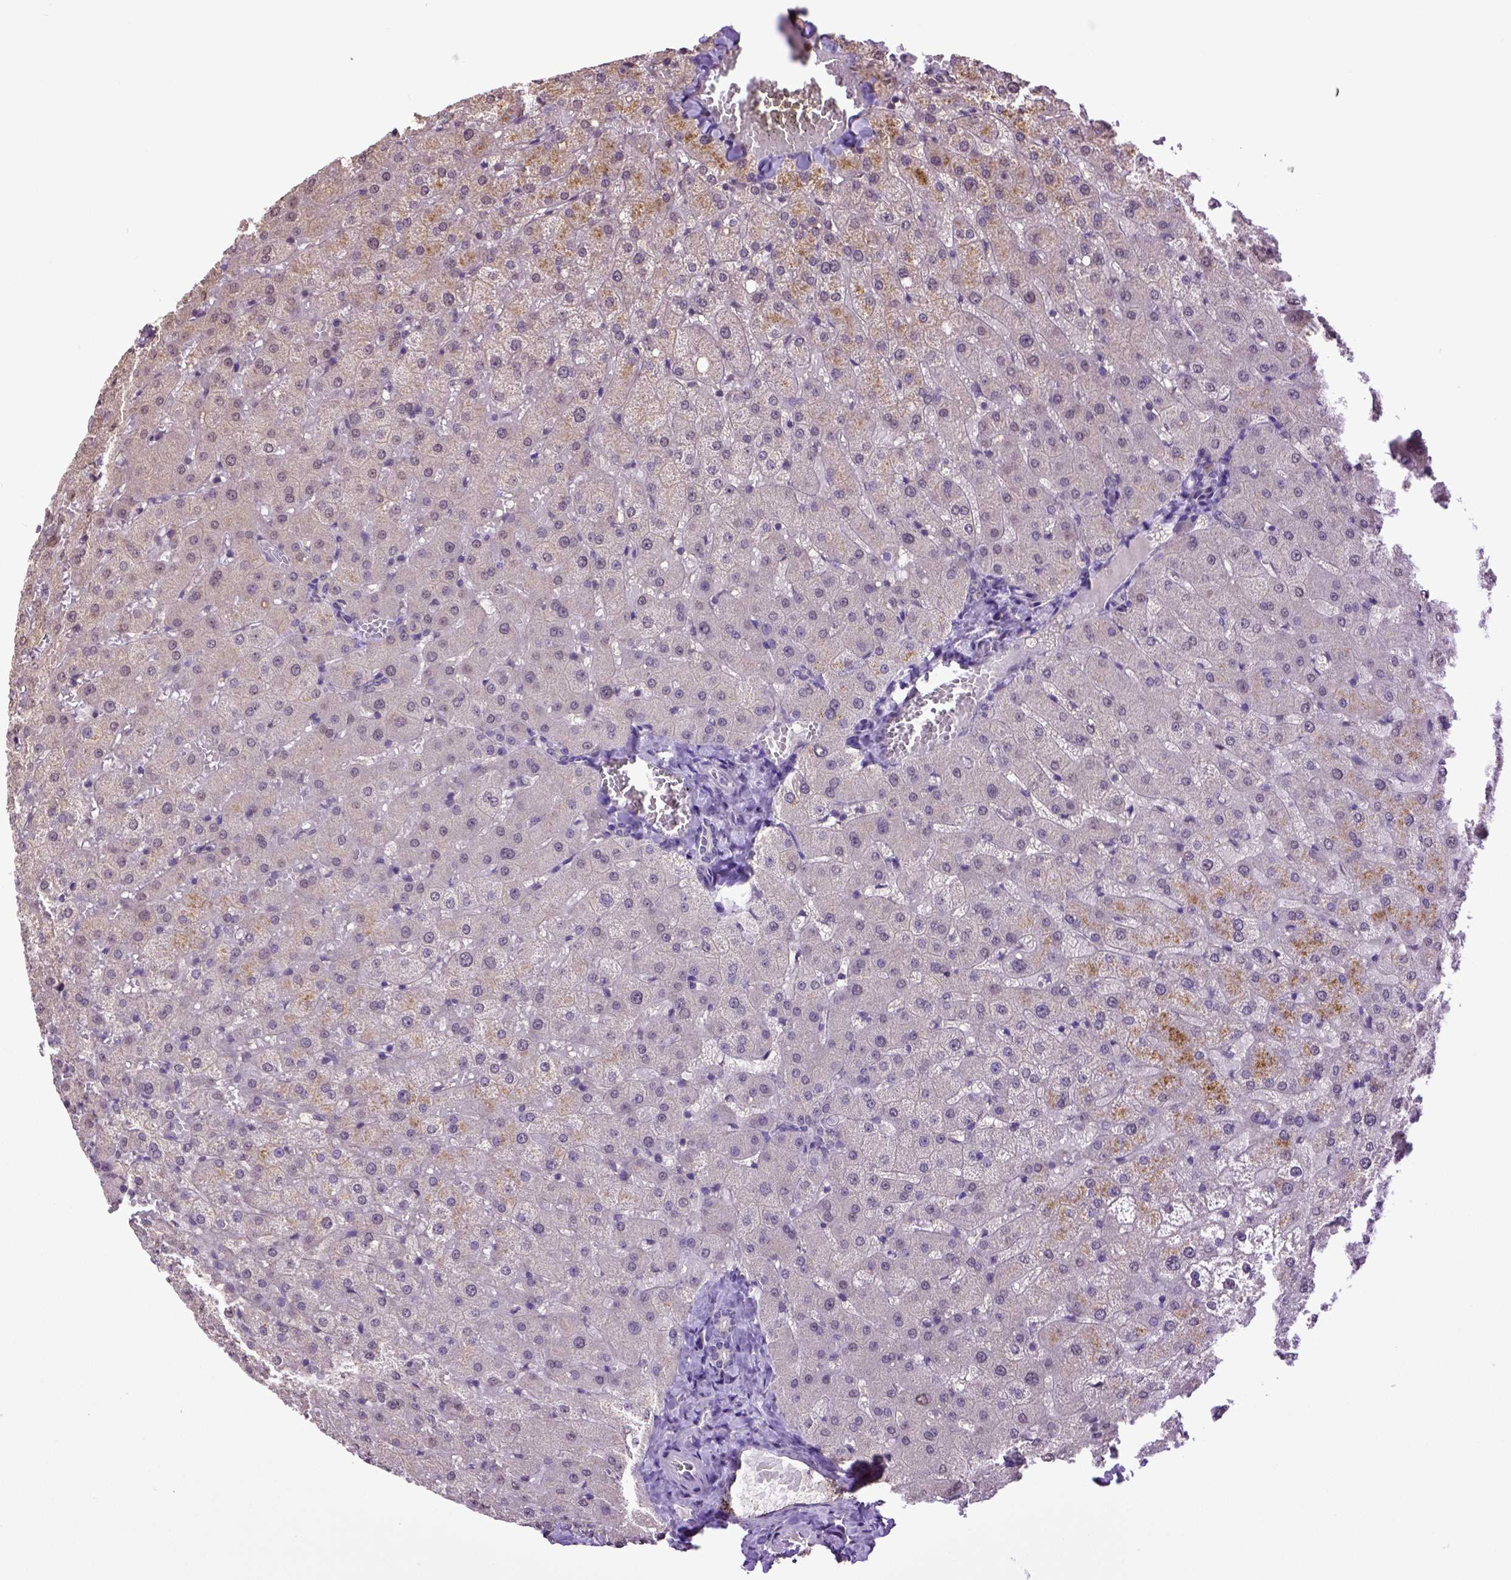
{"staining": {"intensity": "negative", "quantity": "none", "location": "none"}, "tissue": "liver", "cell_type": "Cholangiocytes", "image_type": "normal", "snomed": [{"axis": "morphology", "description": "Normal tissue, NOS"}, {"axis": "topography", "description": "Liver"}], "caption": "A histopathology image of liver stained for a protein displays no brown staining in cholangiocytes.", "gene": "WDR17", "patient": {"sex": "female", "age": 50}}